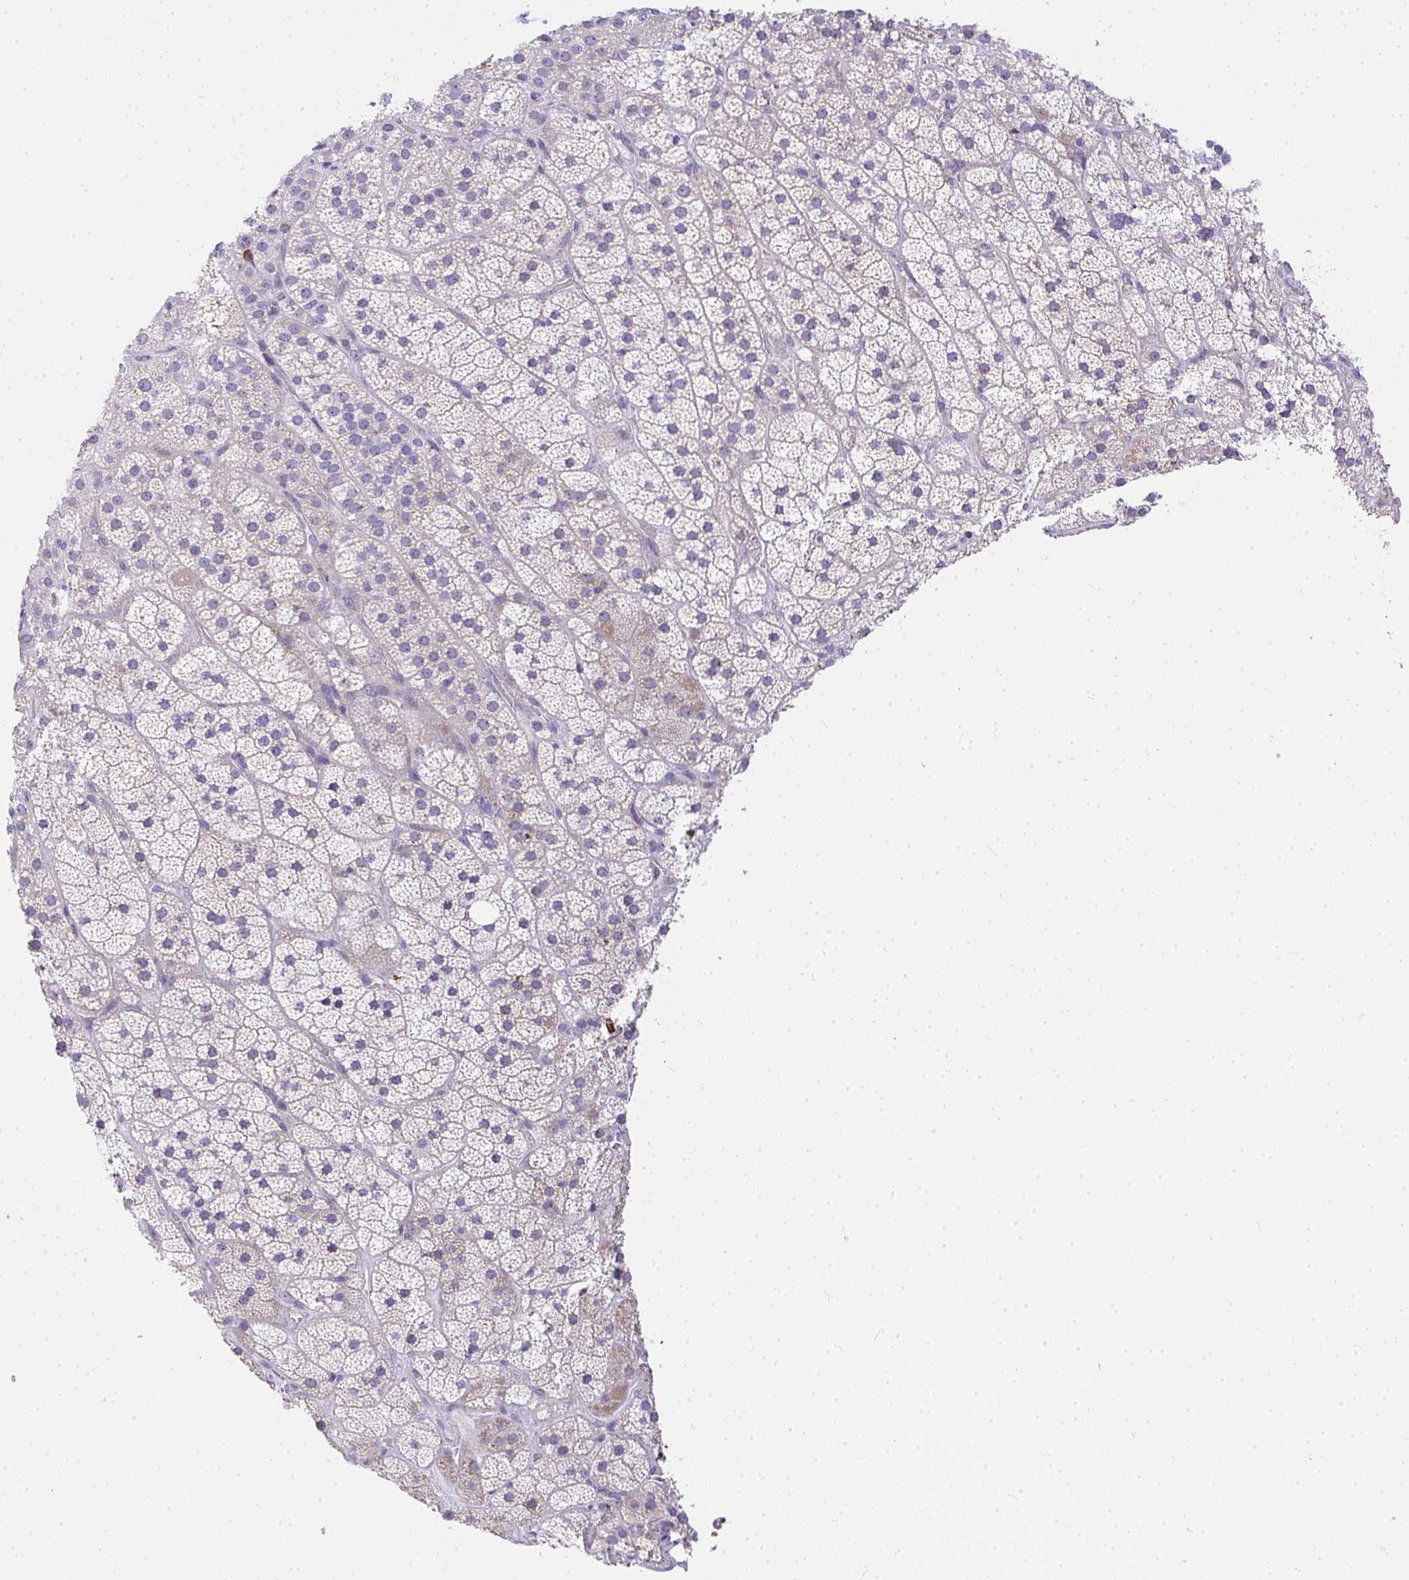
{"staining": {"intensity": "strong", "quantity": "<25%", "location": "cytoplasmic/membranous"}, "tissue": "adrenal gland", "cell_type": "Glandular cells", "image_type": "normal", "snomed": [{"axis": "morphology", "description": "Normal tissue, NOS"}, {"axis": "topography", "description": "Adrenal gland"}], "caption": "Human adrenal gland stained with a brown dye shows strong cytoplasmic/membranous positive expression in about <25% of glandular cells.", "gene": "ADRA2C", "patient": {"sex": "male", "age": 57}}